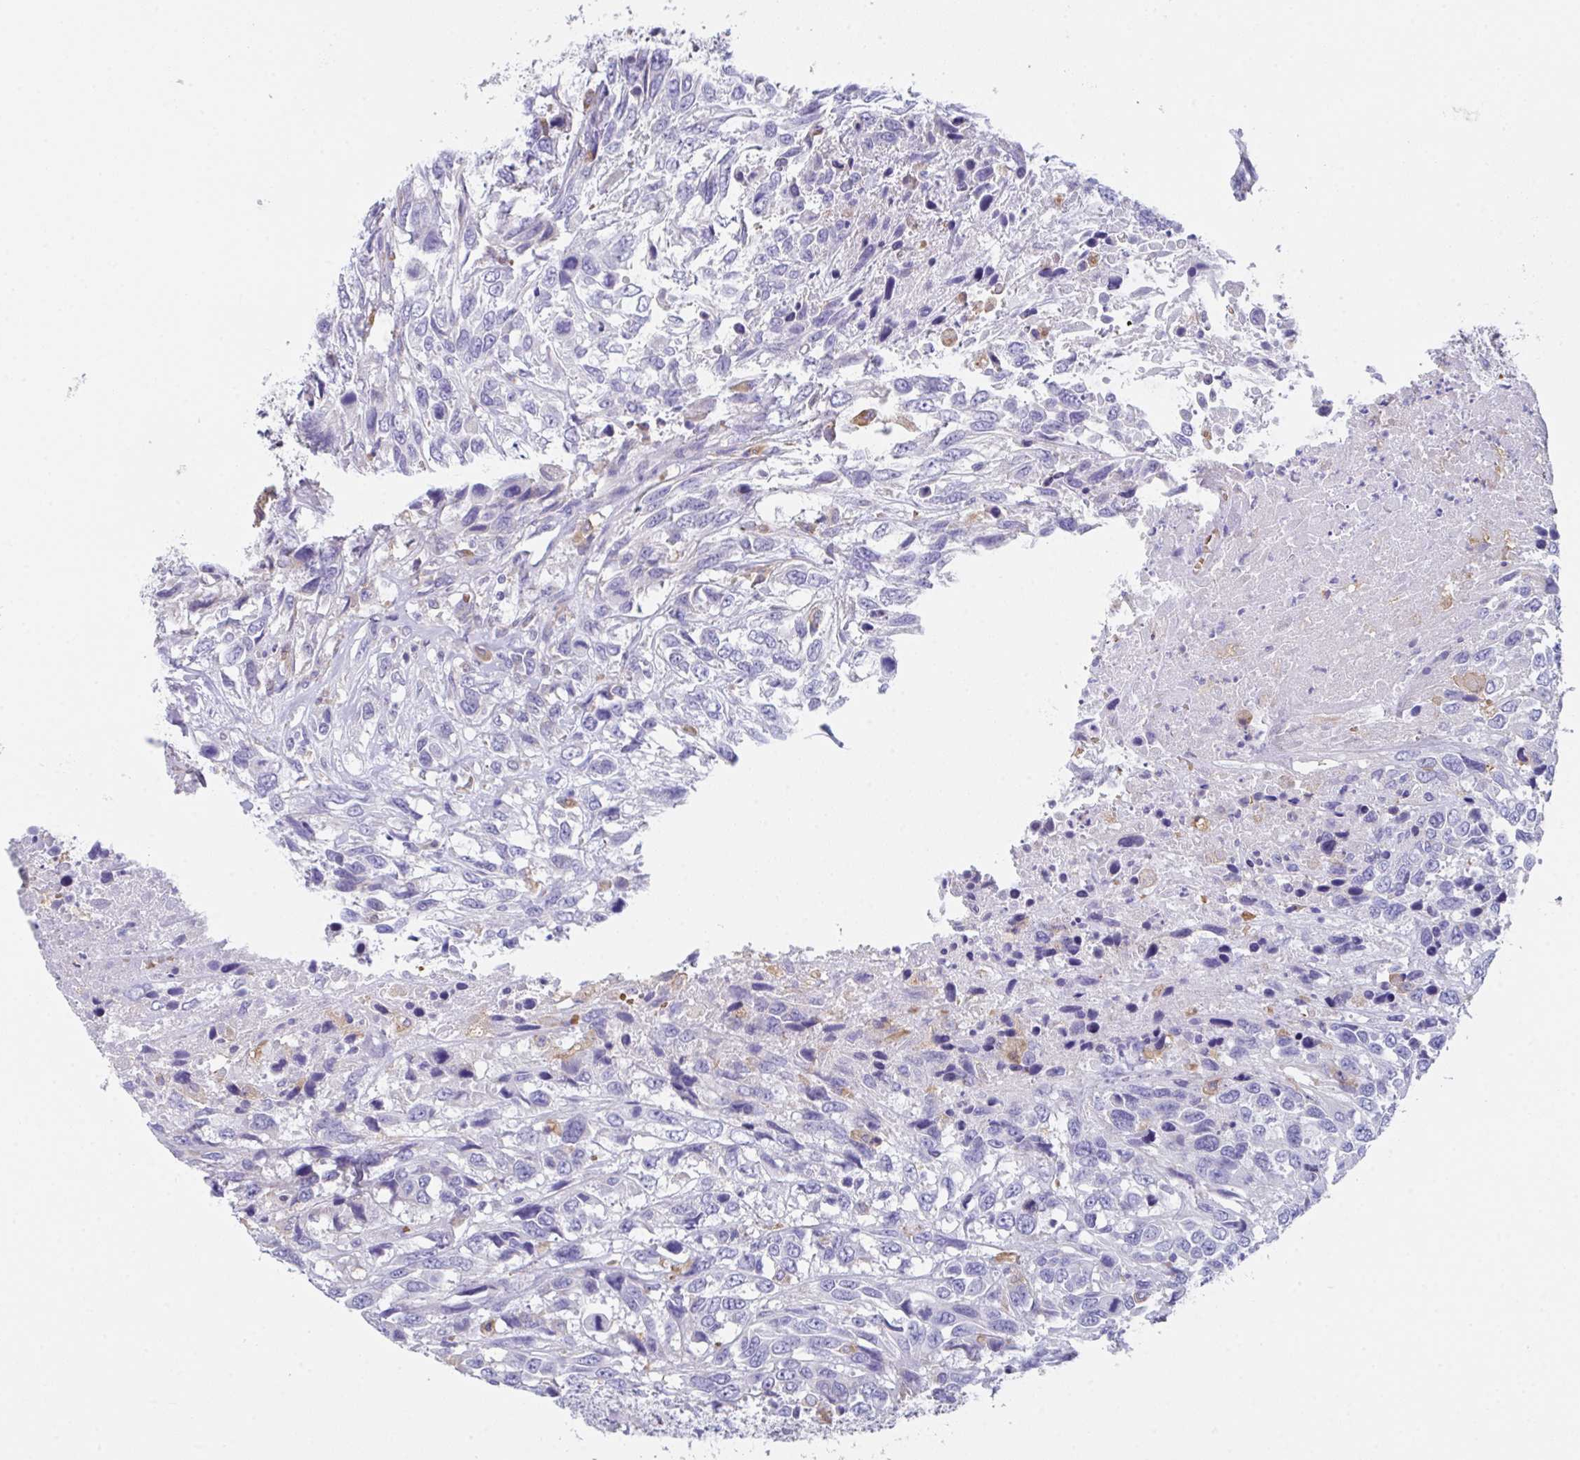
{"staining": {"intensity": "negative", "quantity": "none", "location": "none"}, "tissue": "urothelial cancer", "cell_type": "Tumor cells", "image_type": "cancer", "snomed": [{"axis": "morphology", "description": "Urothelial carcinoma, High grade"}, {"axis": "topography", "description": "Urinary bladder"}], "caption": "Human urothelial cancer stained for a protein using IHC reveals no expression in tumor cells.", "gene": "TFAP2C", "patient": {"sex": "female", "age": 70}}